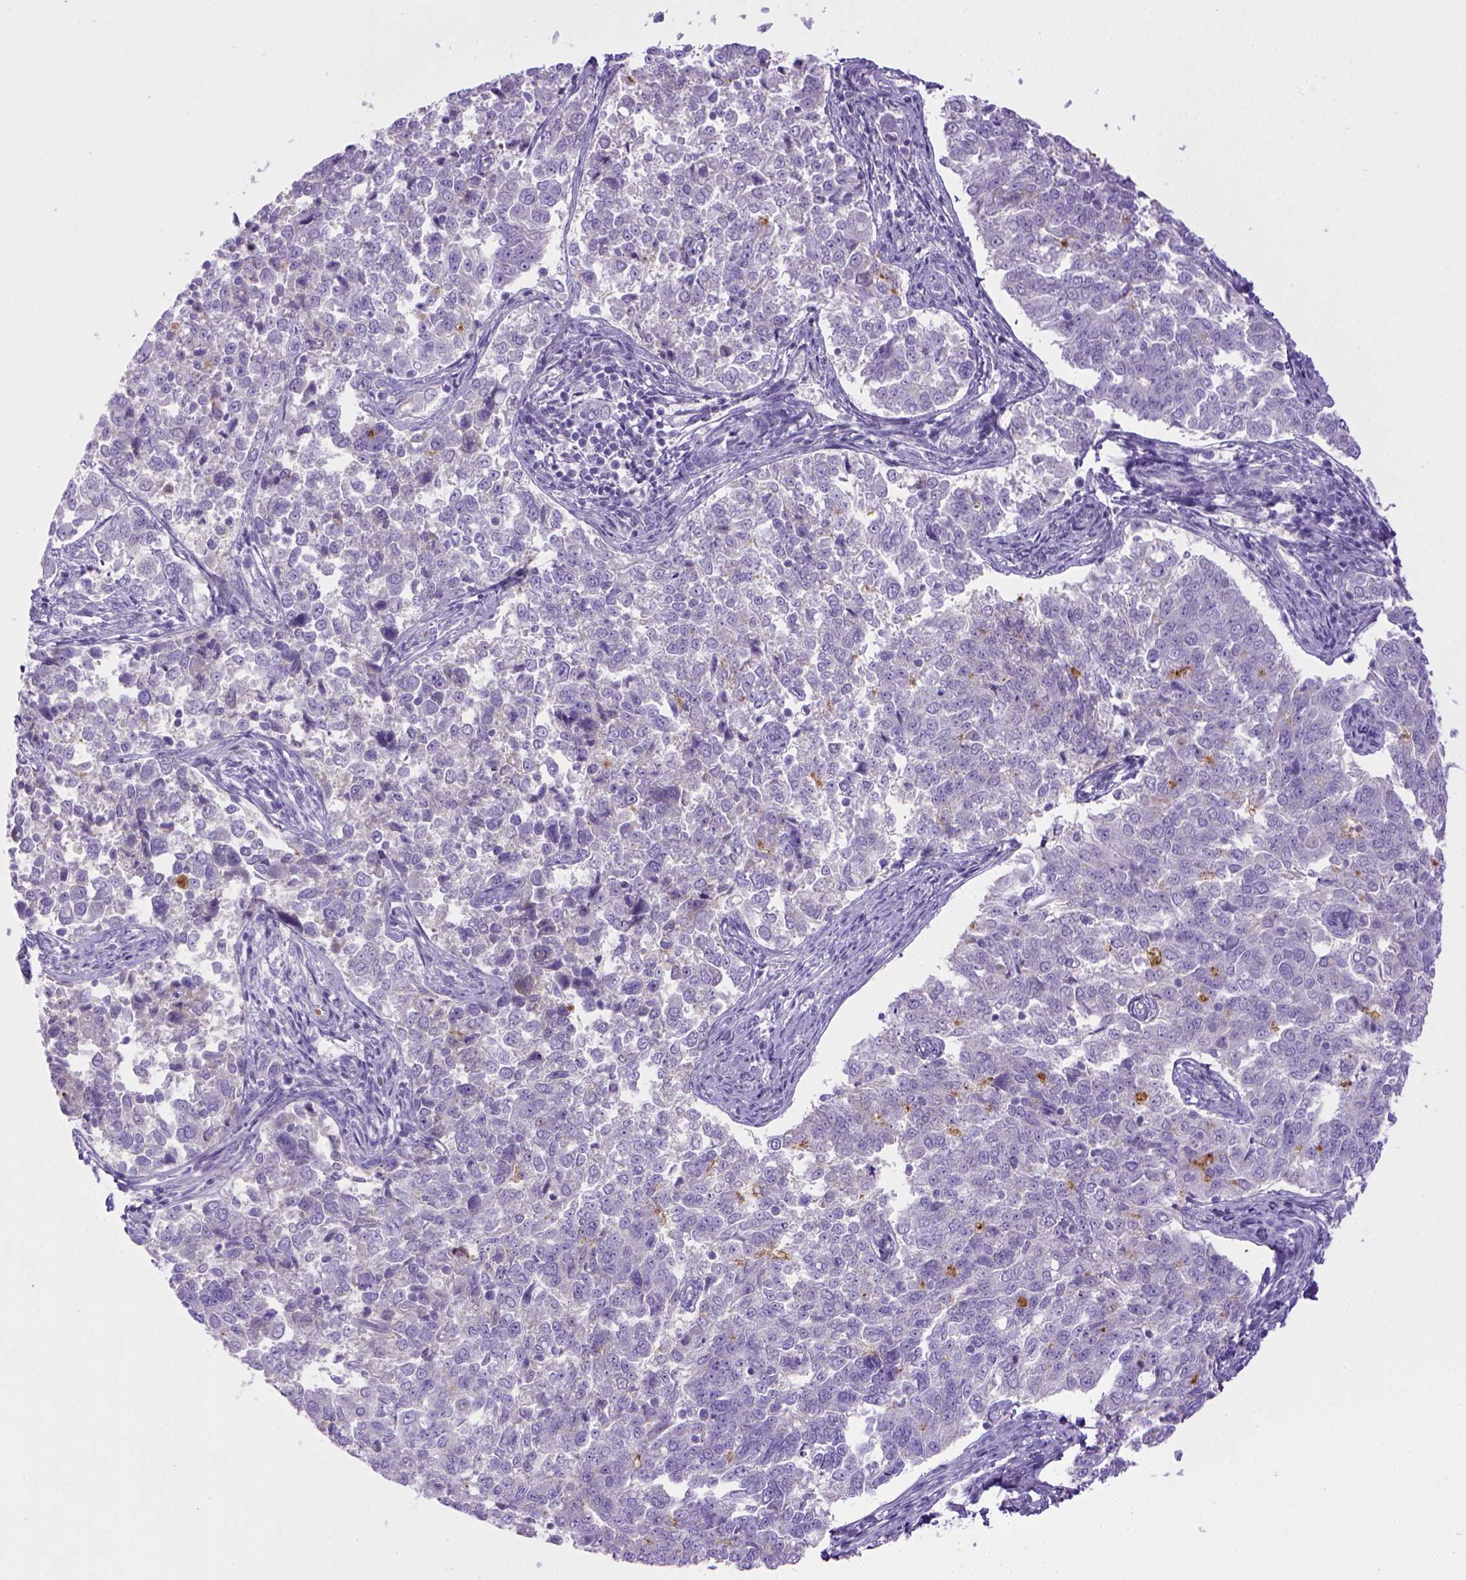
{"staining": {"intensity": "negative", "quantity": "none", "location": "none"}, "tissue": "endometrial cancer", "cell_type": "Tumor cells", "image_type": "cancer", "snomed": [{"axis": "morphology", "description": "Adenocarcinoma, NOS"}, {"axis": "topography", "description": "Endometrium"}], "caption": "DAB (3,3'-diaminobenzidine) immunohistochemical staining of adenocarcinoma (endometrial) reveals no significant positivity in tumor cells.", "gene": "BAAT", "patient": {"sex": "female", "age": 43}}